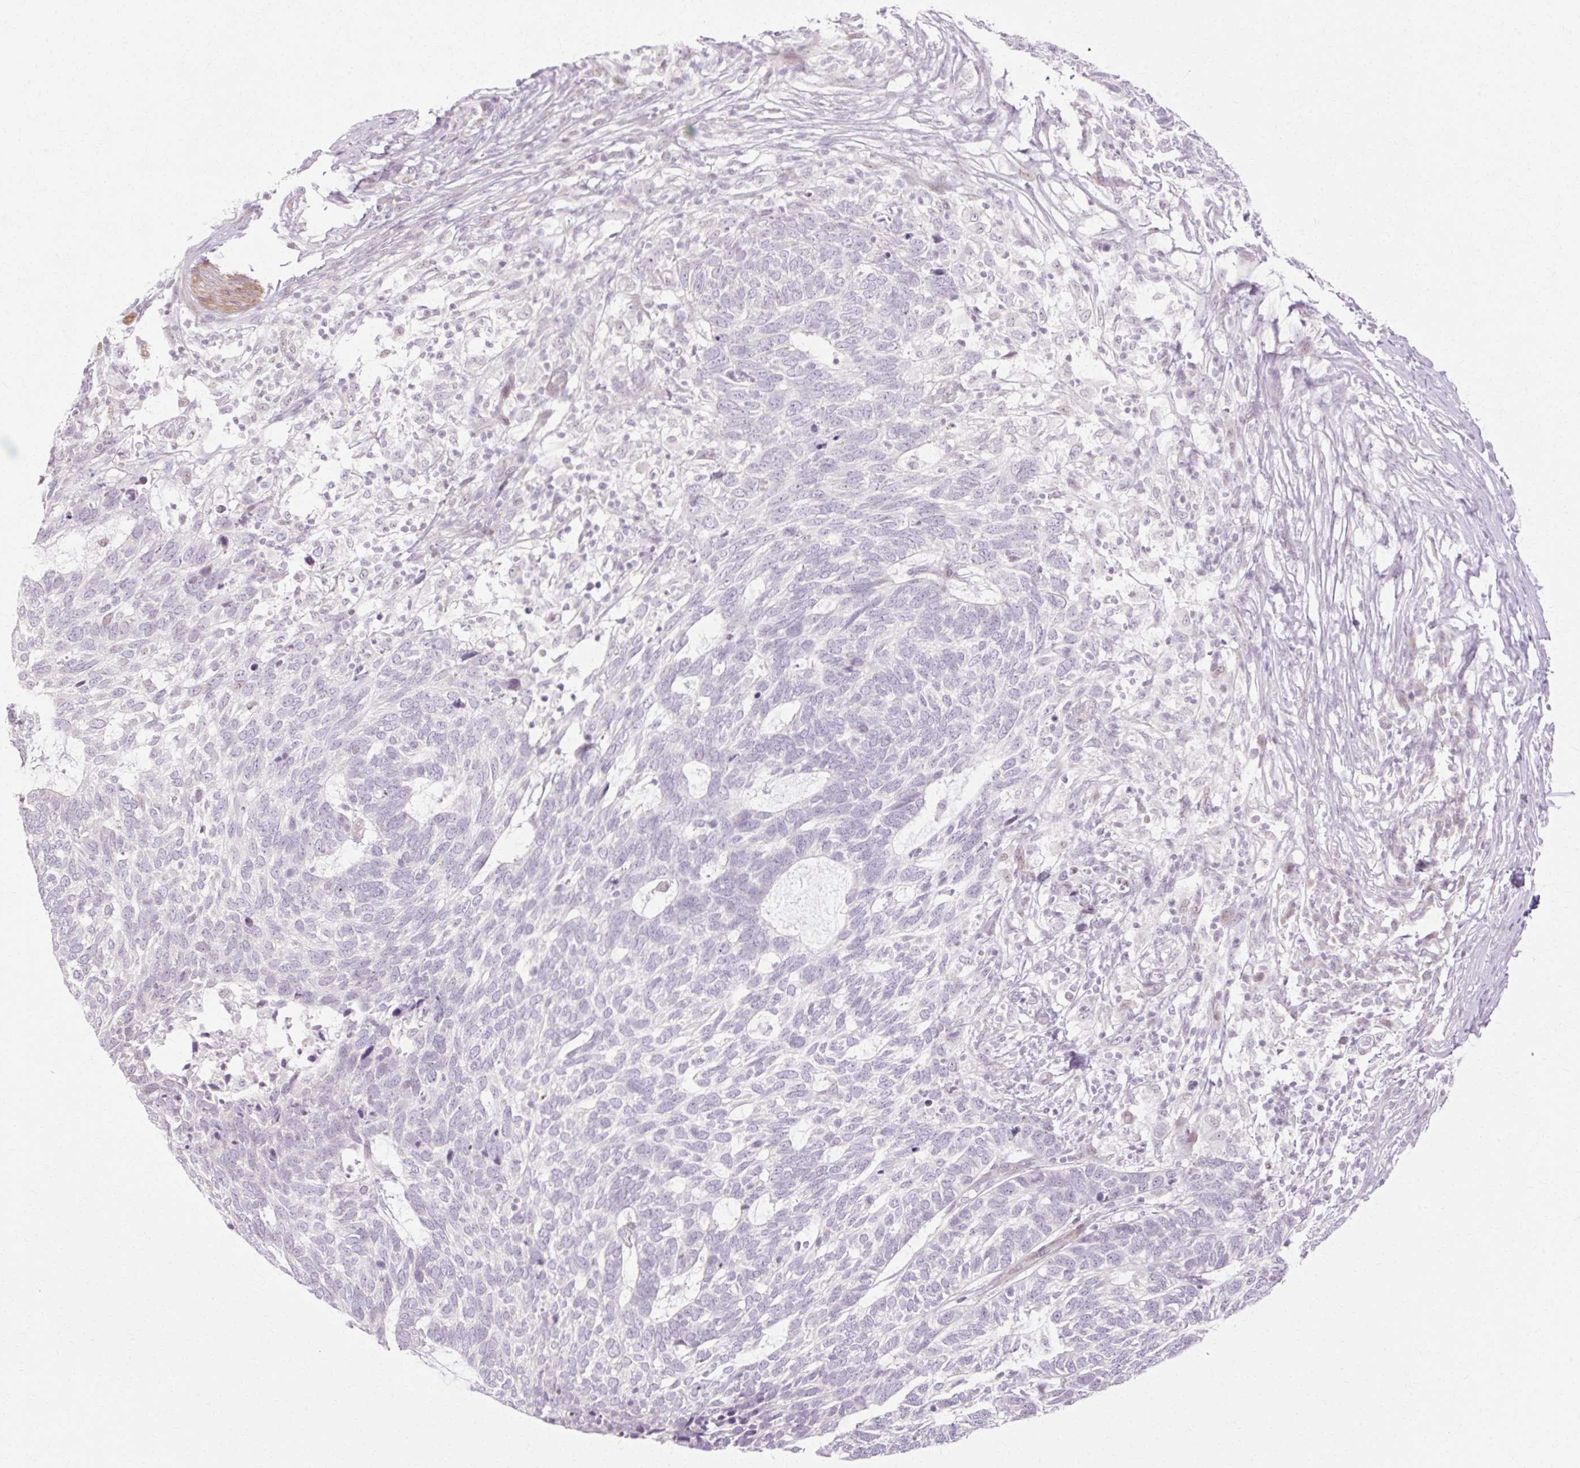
{"staining": {"intensity": "negative", "quantity": "none", "location": "none"}, "tissue": "skin cancer", "cell_type": "Tumor cells", "image_type": "cancer", "snomed": [{"axis": "morphology", "description": "Basal cell carcinoma"}, {"axis": "topography", "description": "Skin"}], "caption": "The histopathology image exhibits no significant expression in tumor cells of skin cancer (basal cell carcinoma).", "gene": "C3orf49", "patient": {"sex": "female", "age": 65}}